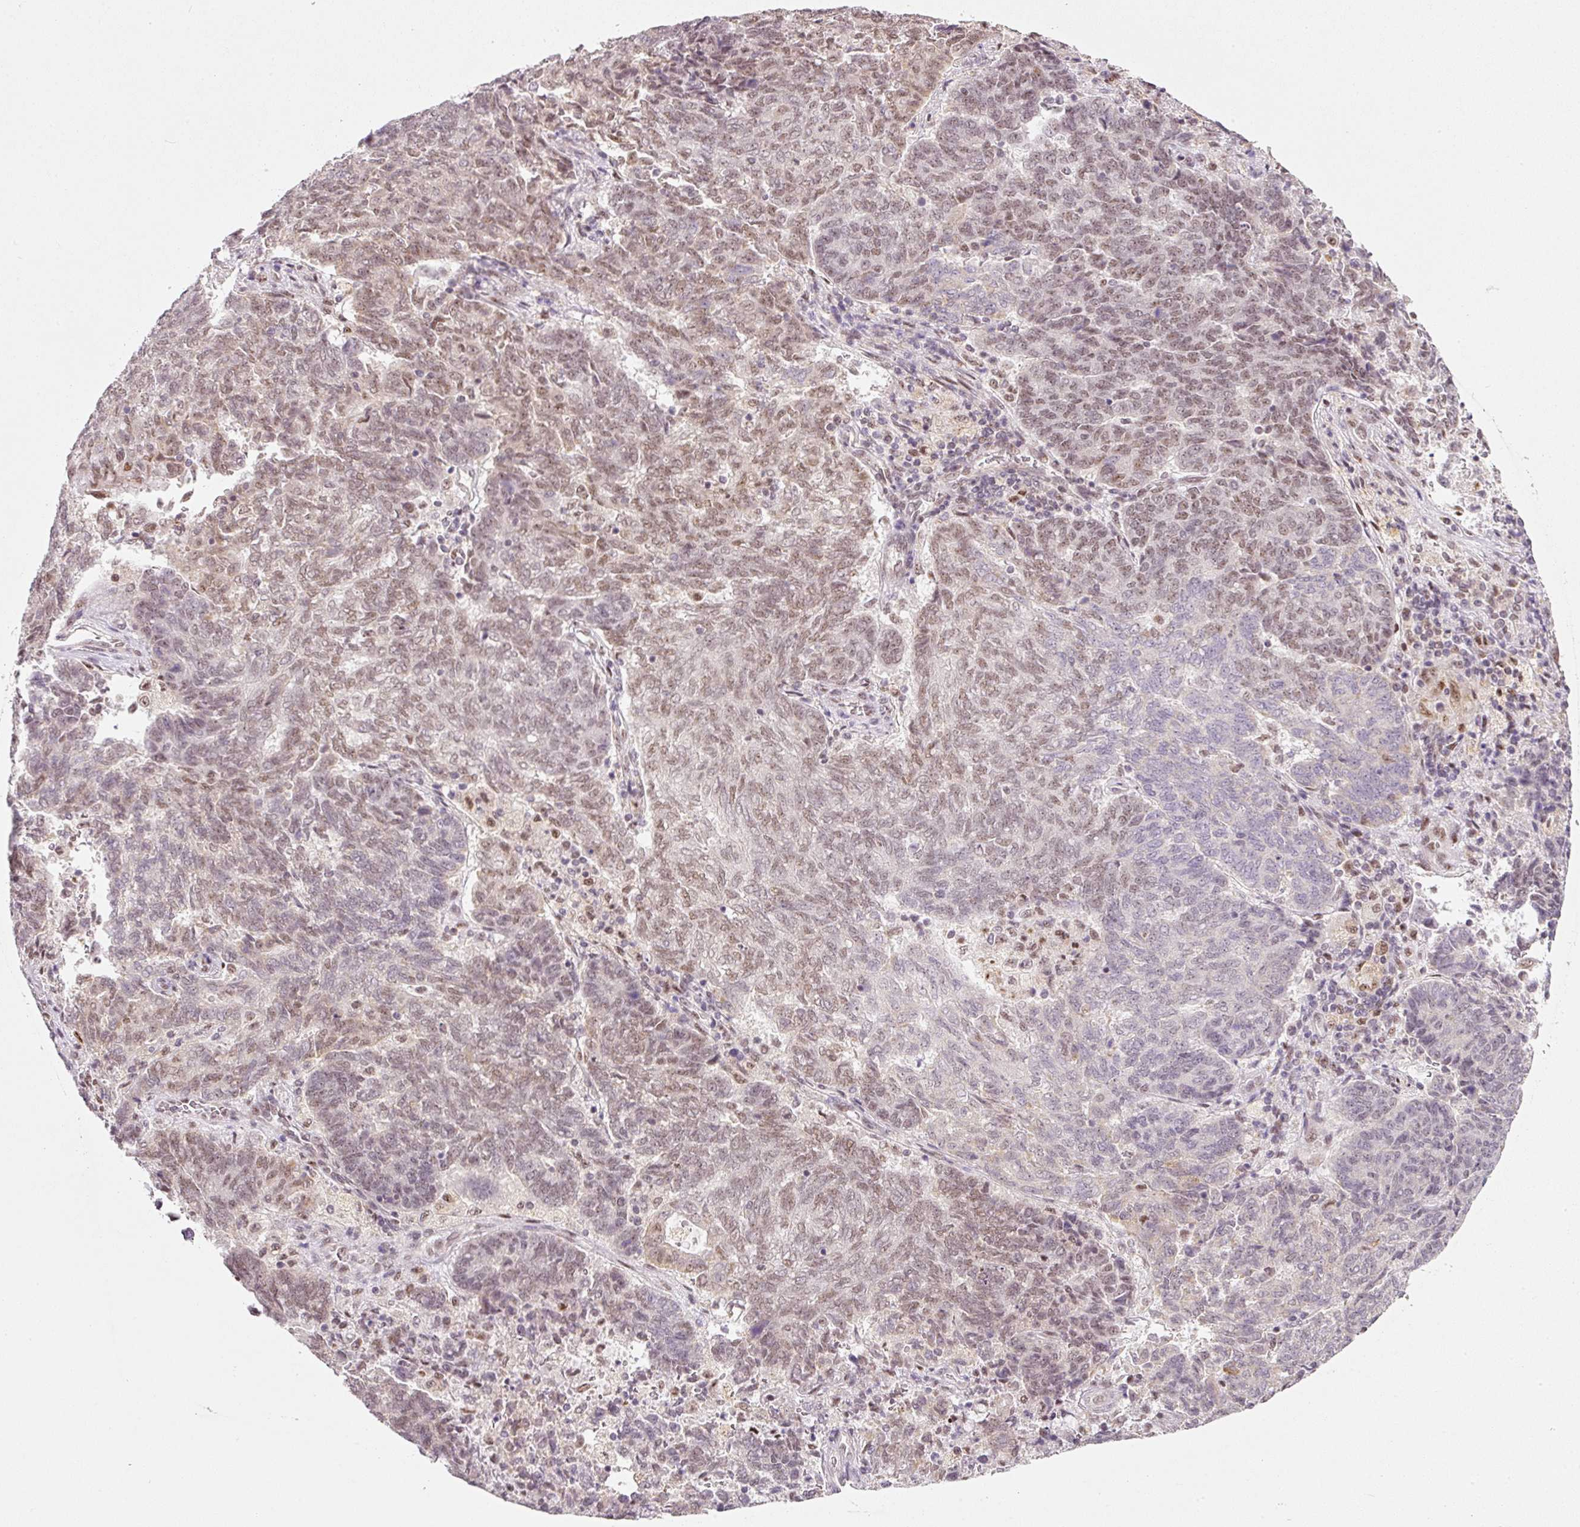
{"staining": {"intensity": "moderate", "quantity": "25%-75%", "location": "nuclear"}, "tissue": "endometrial cancer", "cell_type": "Tumor cells", "image_type": "cancer", "snomed": [{"axis": "morphology", "description": "Adenocarcinoma, NOS"}, {"axis": "topography", "description": "Endometrium"}], "caption": "IHC (DAB (3,3'-diaminobenzidine)) staining of human adenocarcinoma (endometrial) reveals moderate nuclear protein staining in about 25%-75% of tumor cells.", "gene": "FSTL3", "patient": {"sex": "female", "age": 80}}